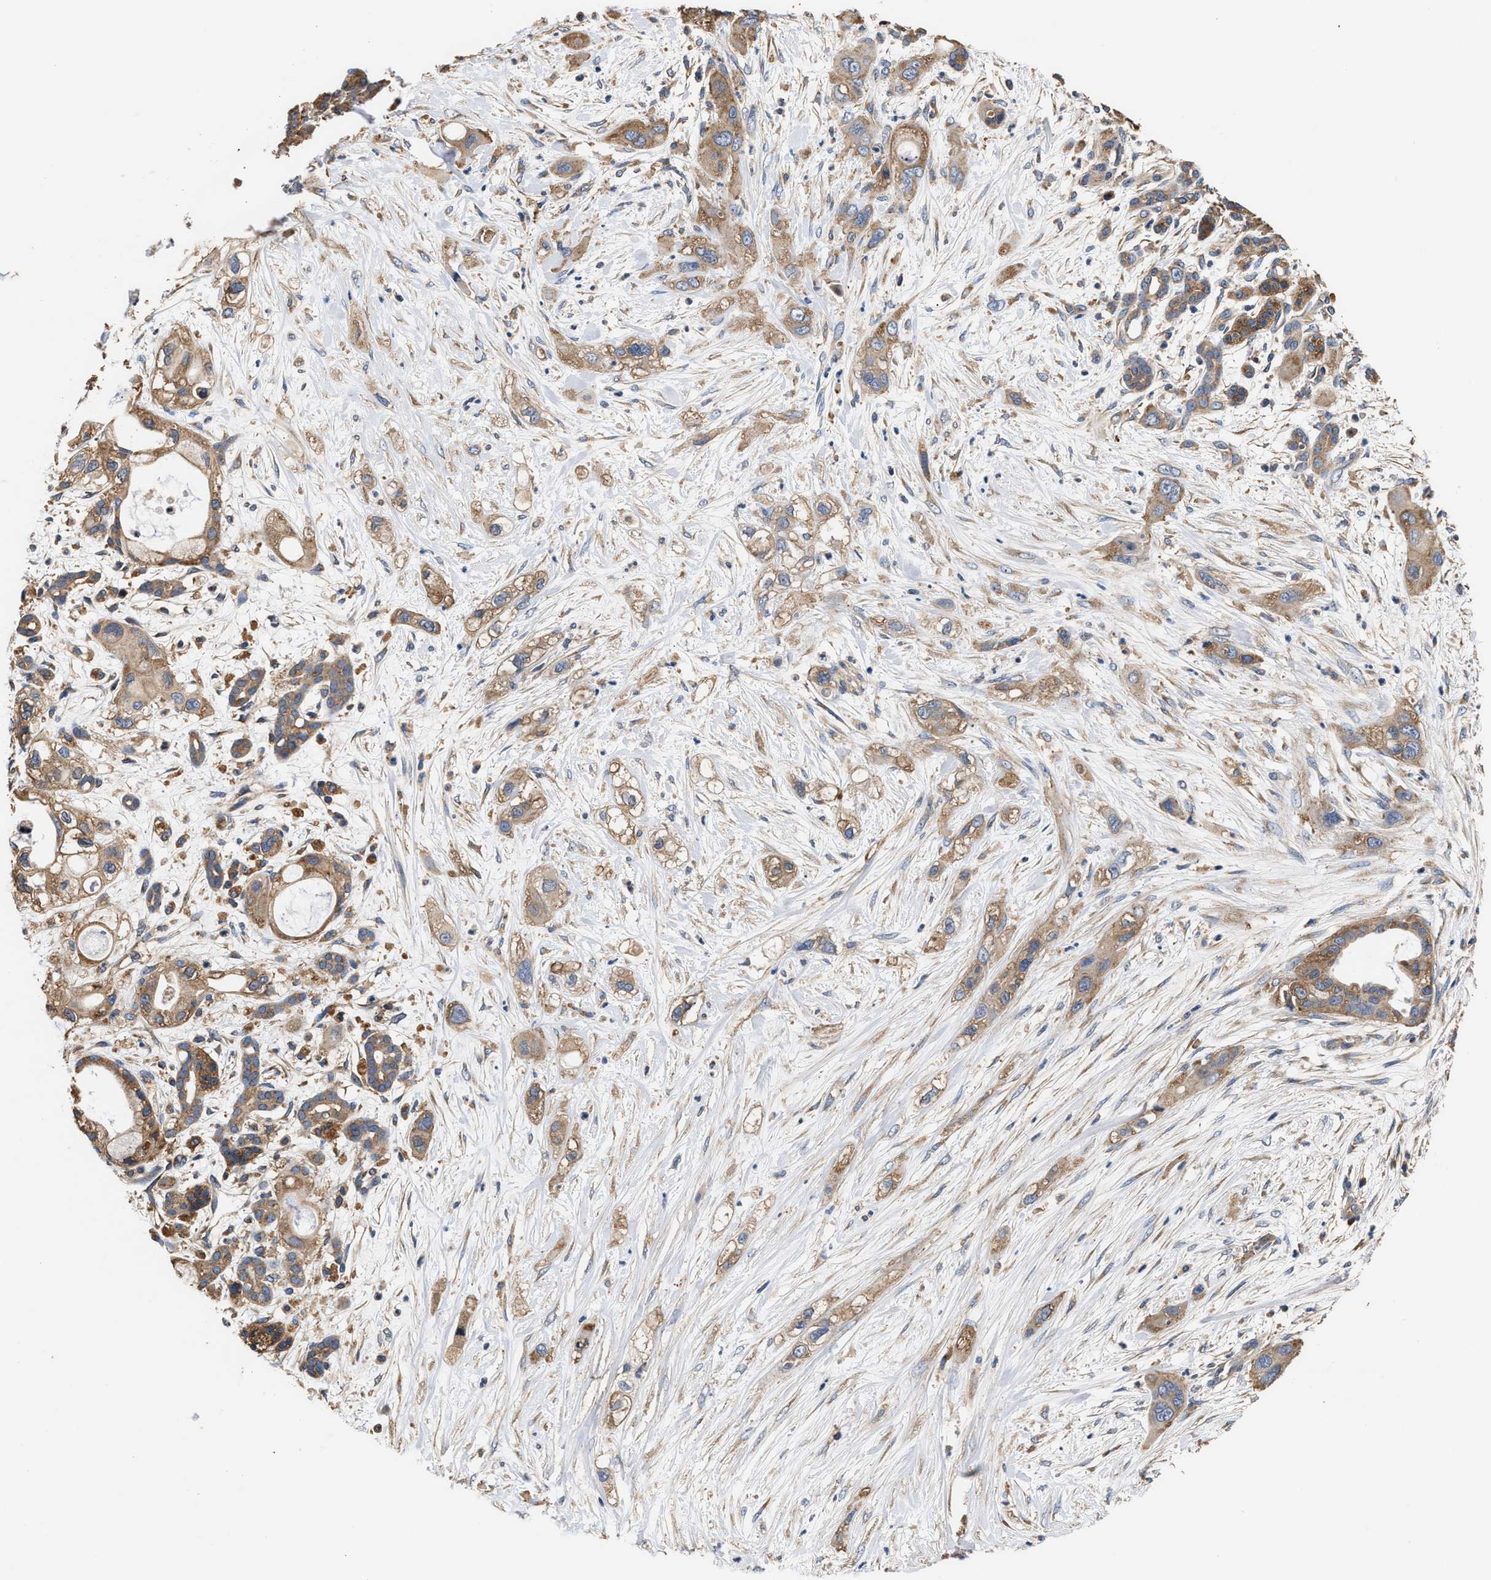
{"staining": {"intensity": "weak", "quantity": ">75%", "location": "cytoplasmic/membranous"}, "tissue": "pancreatic cancer", "cell_type": "Tumor cells", "image_type": "cancer", "snomed": [{"axis": "morphology", "description": "Adenocarcinoma, NOS"}, {"axis": "topography", "description": "Pancreas"}], "caption": "Protein staining shows weak cytoplasmic/membranous expression in about >75% of tumor cells in pancreatic cancer.", "gene": "KLB", "patient": {"sex": "male", "age": 59}}